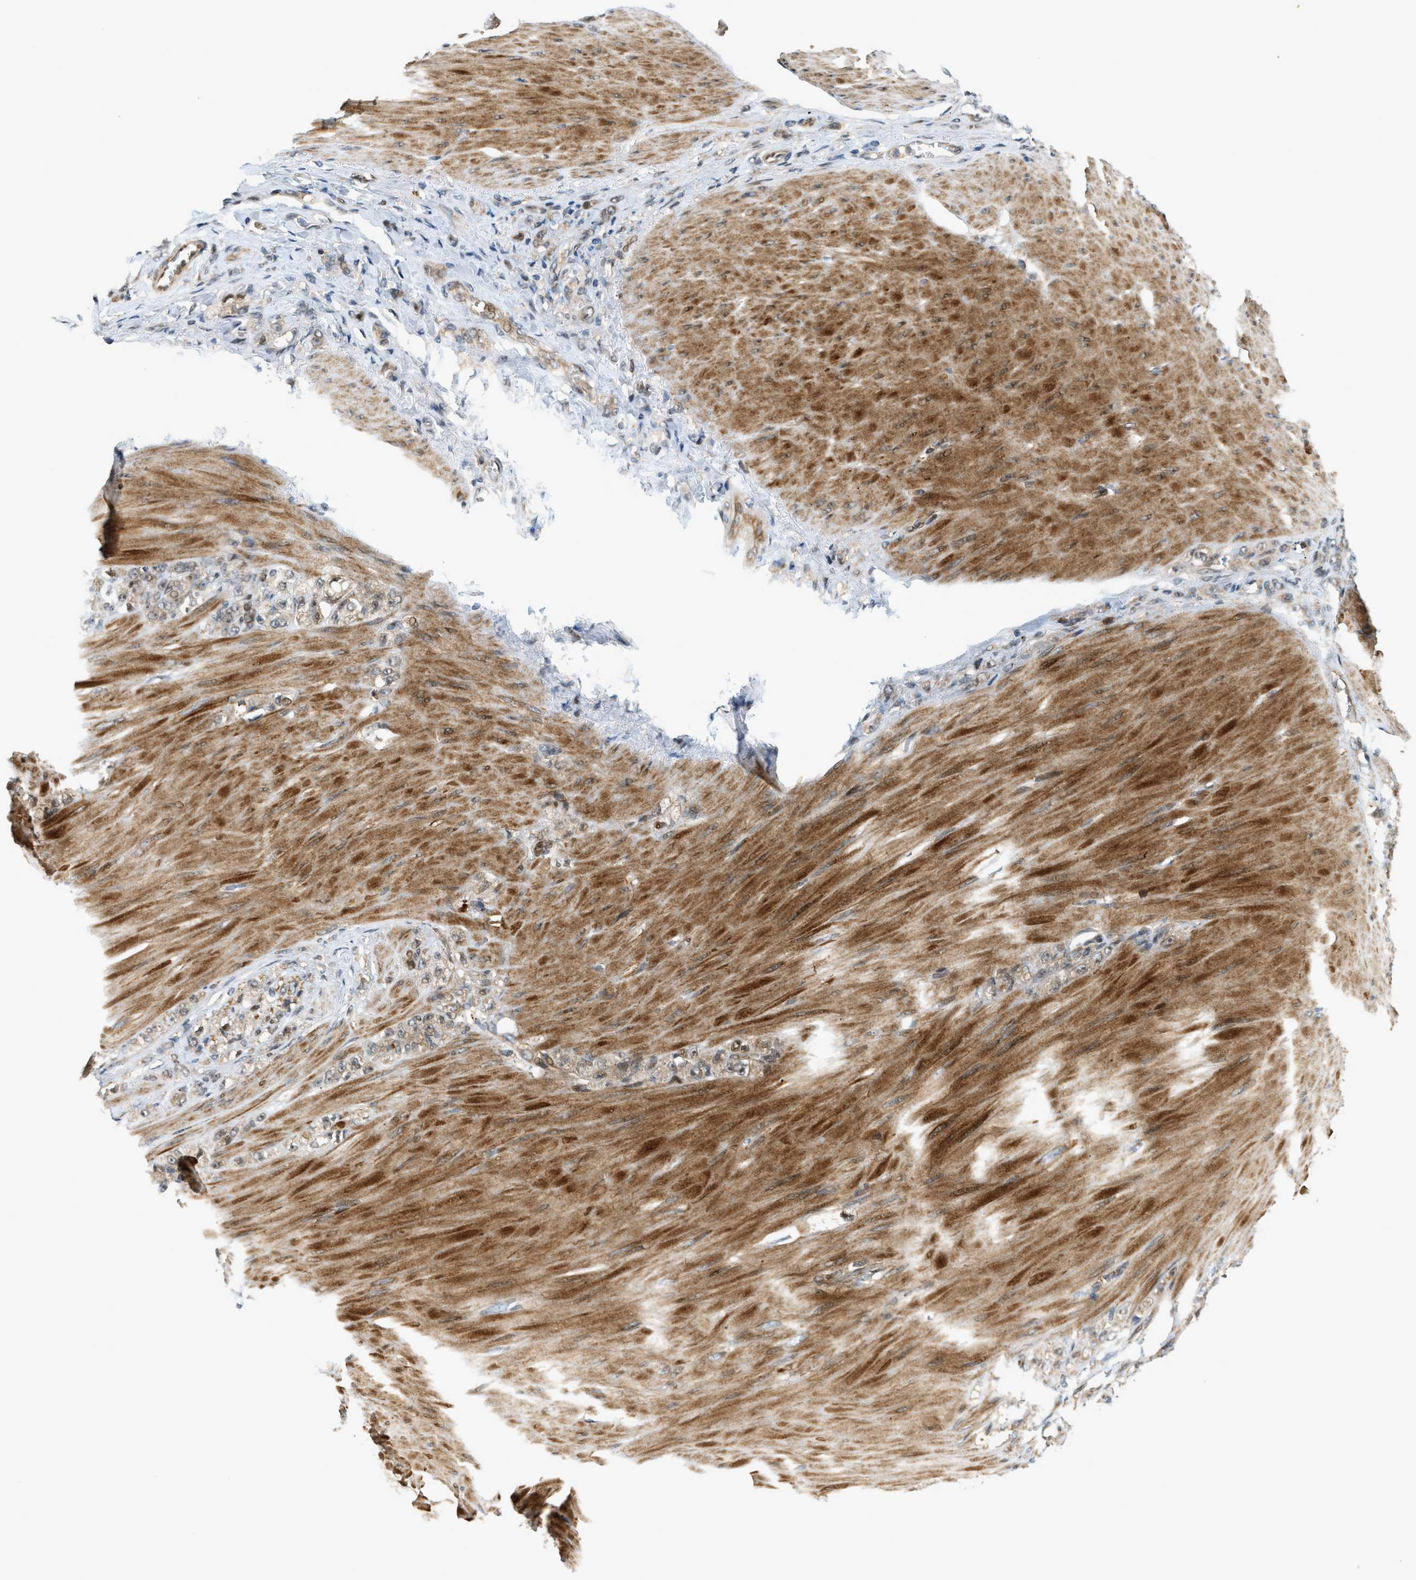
{"staining": {"intensity": "weak", "quantity": ">75%", "location": "cytoplasmic/membranous"}, "tissue": "stomach cancer", "cell_type": "Tumor cells", "image_type": "cancer", "snomed": [{"axis": "morphology", "description": "Normal tissue, NOS"}, {"axis": "morphology", "description": "Adenocarcinoma, NOS"}, {"axis": "topography", "description": "Stomach"}], "caption": "Immunohistochemical staining of stomach cancer exhibits low levels of weak cytoplasmic/membranous positivity in about >75% of tumor cells.", "gene": "TRAPPC14", "patient": {"sex": "male", "age": 82}}